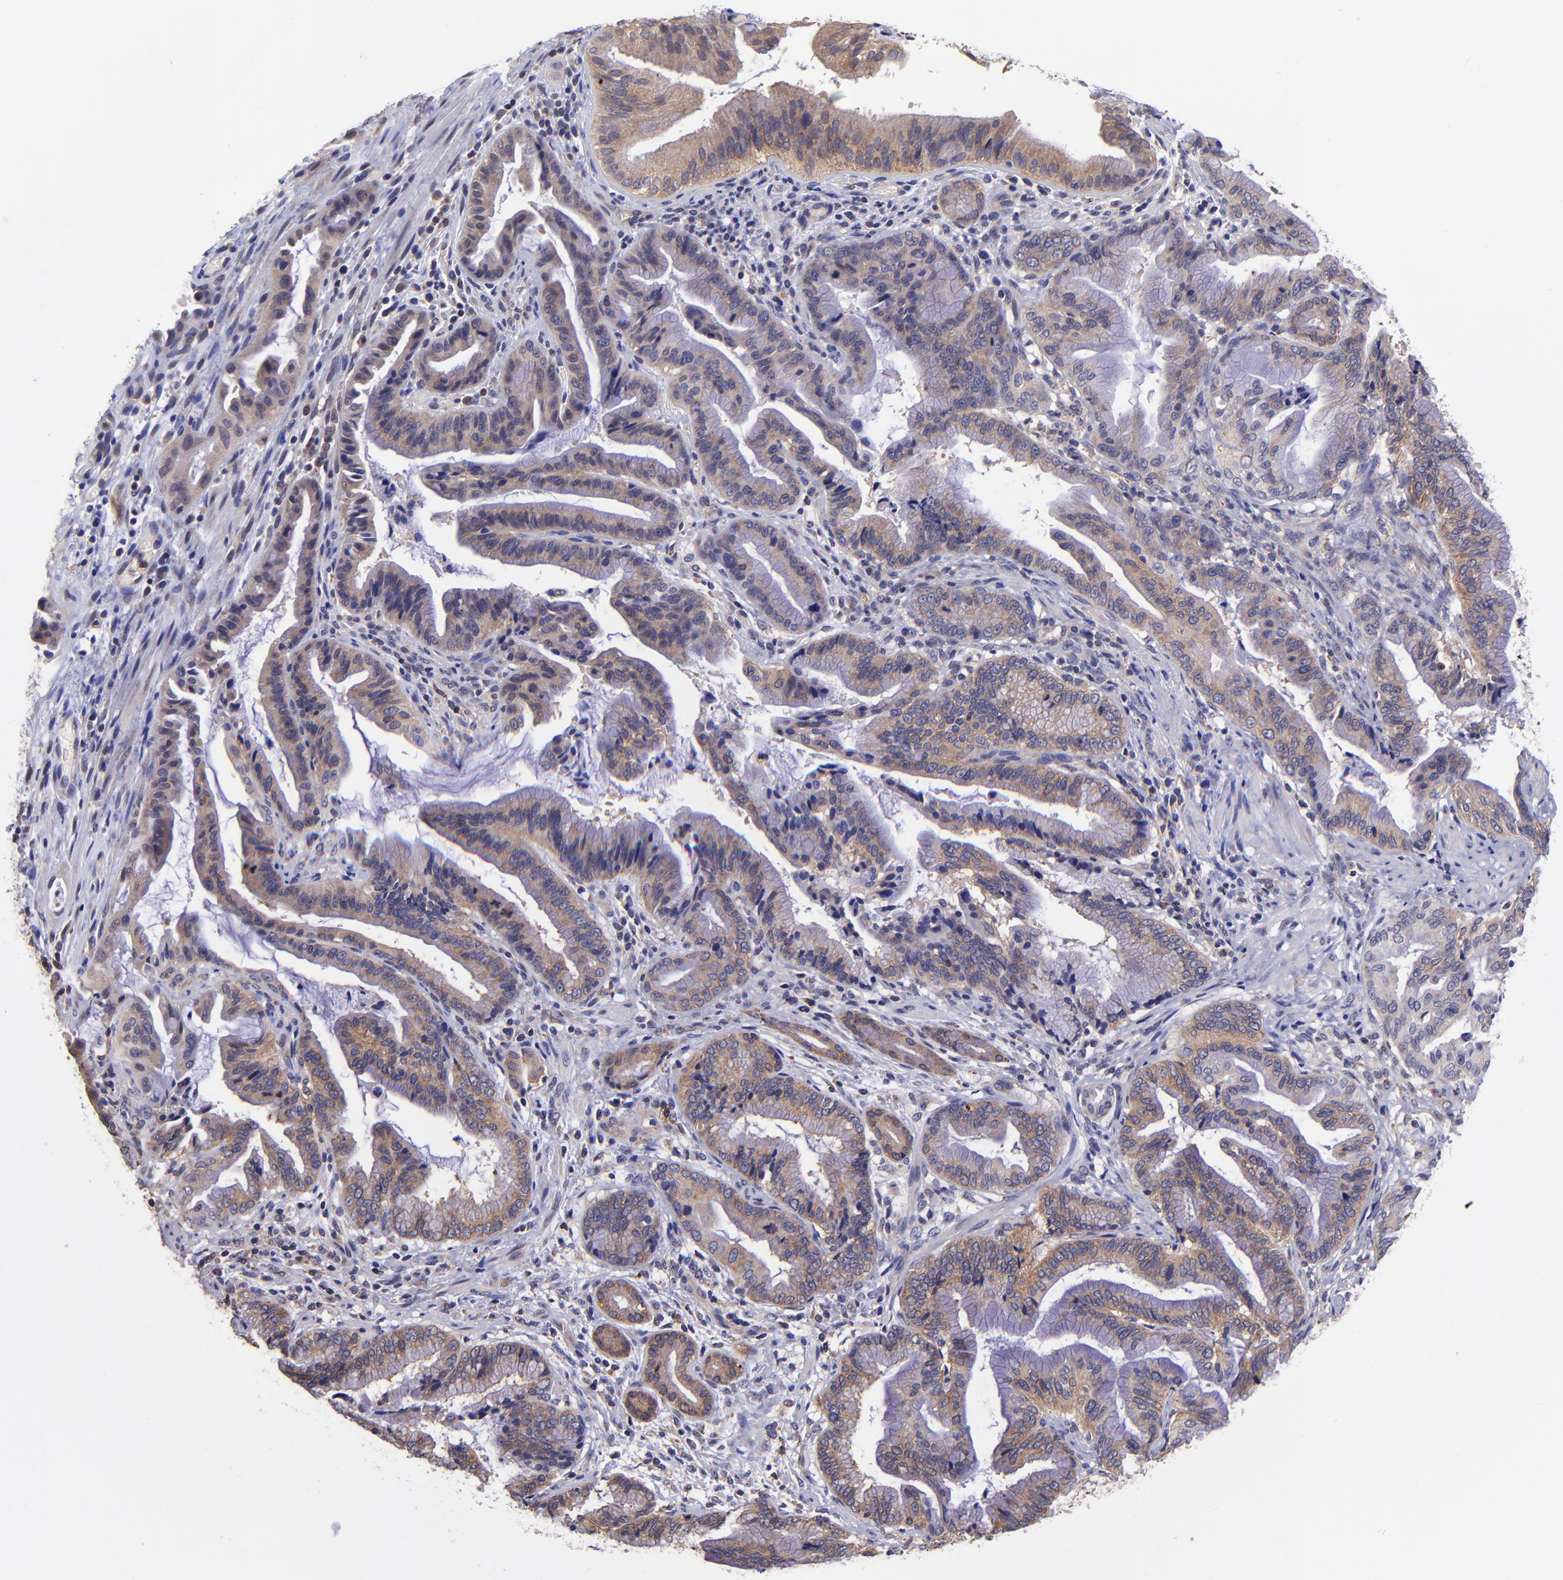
{"staining": {"intensity": "moderate", "quantity": ">75%", "location": "cytoplasmic/membranous"}, "tissue": "pancreatic cancer", "cell_type": "Tumor cells", "image_type": "cancer", "snomed": [{"axis": "morphology", "description": "Adenocarcinoma, NOS"}, {"axis": "topography", "description": "Pancreas"}], "caption": "This photomicrograph reveals immunohistochemistry staining of pancreatic adenocarcinoma, with medium moderate cytoplasmic/membranous positivity in approximately >75% of tumor cells.", "gene": "NSF", "patient": {"sex": "female", "age": 64}}